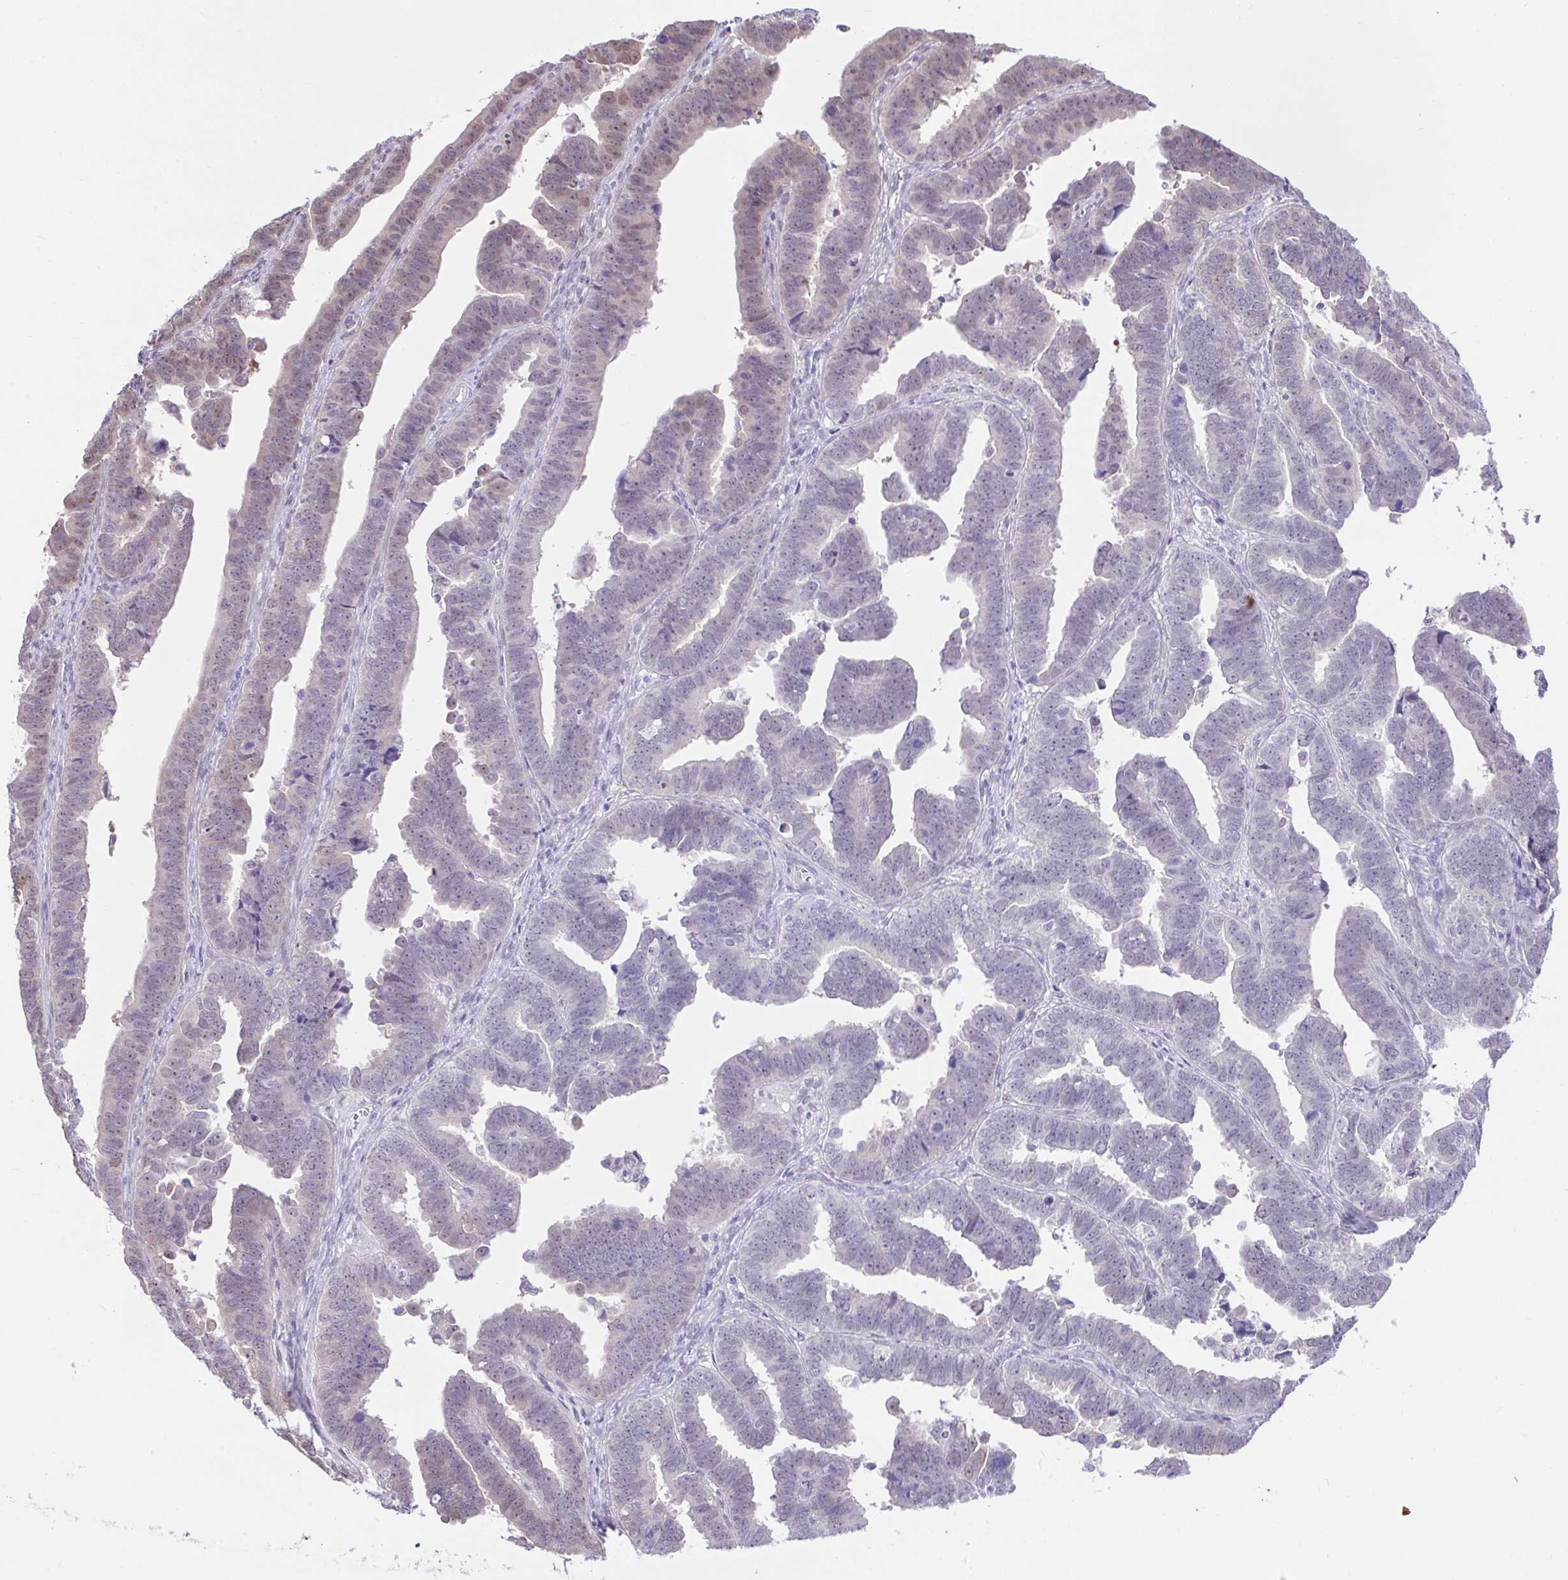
{"staining": {"intensity": "weak", "quantity": "<25%", "location": "nuclear"}, "tissue": "endometrial cancer", "cell_type": "Tumor cells", "image_type": "cancer", "snomed": [{"axis": "morphology", "description": "Adenocarcinoma, NOS"}, {"axis": "topography", "description": "Endometrium"}], "caption": "Tumor cells show no significant positivity in endometrial adenocarcinoma.", "gene": "ZNF485", "patient": {"sex": "female", "age": 75}}